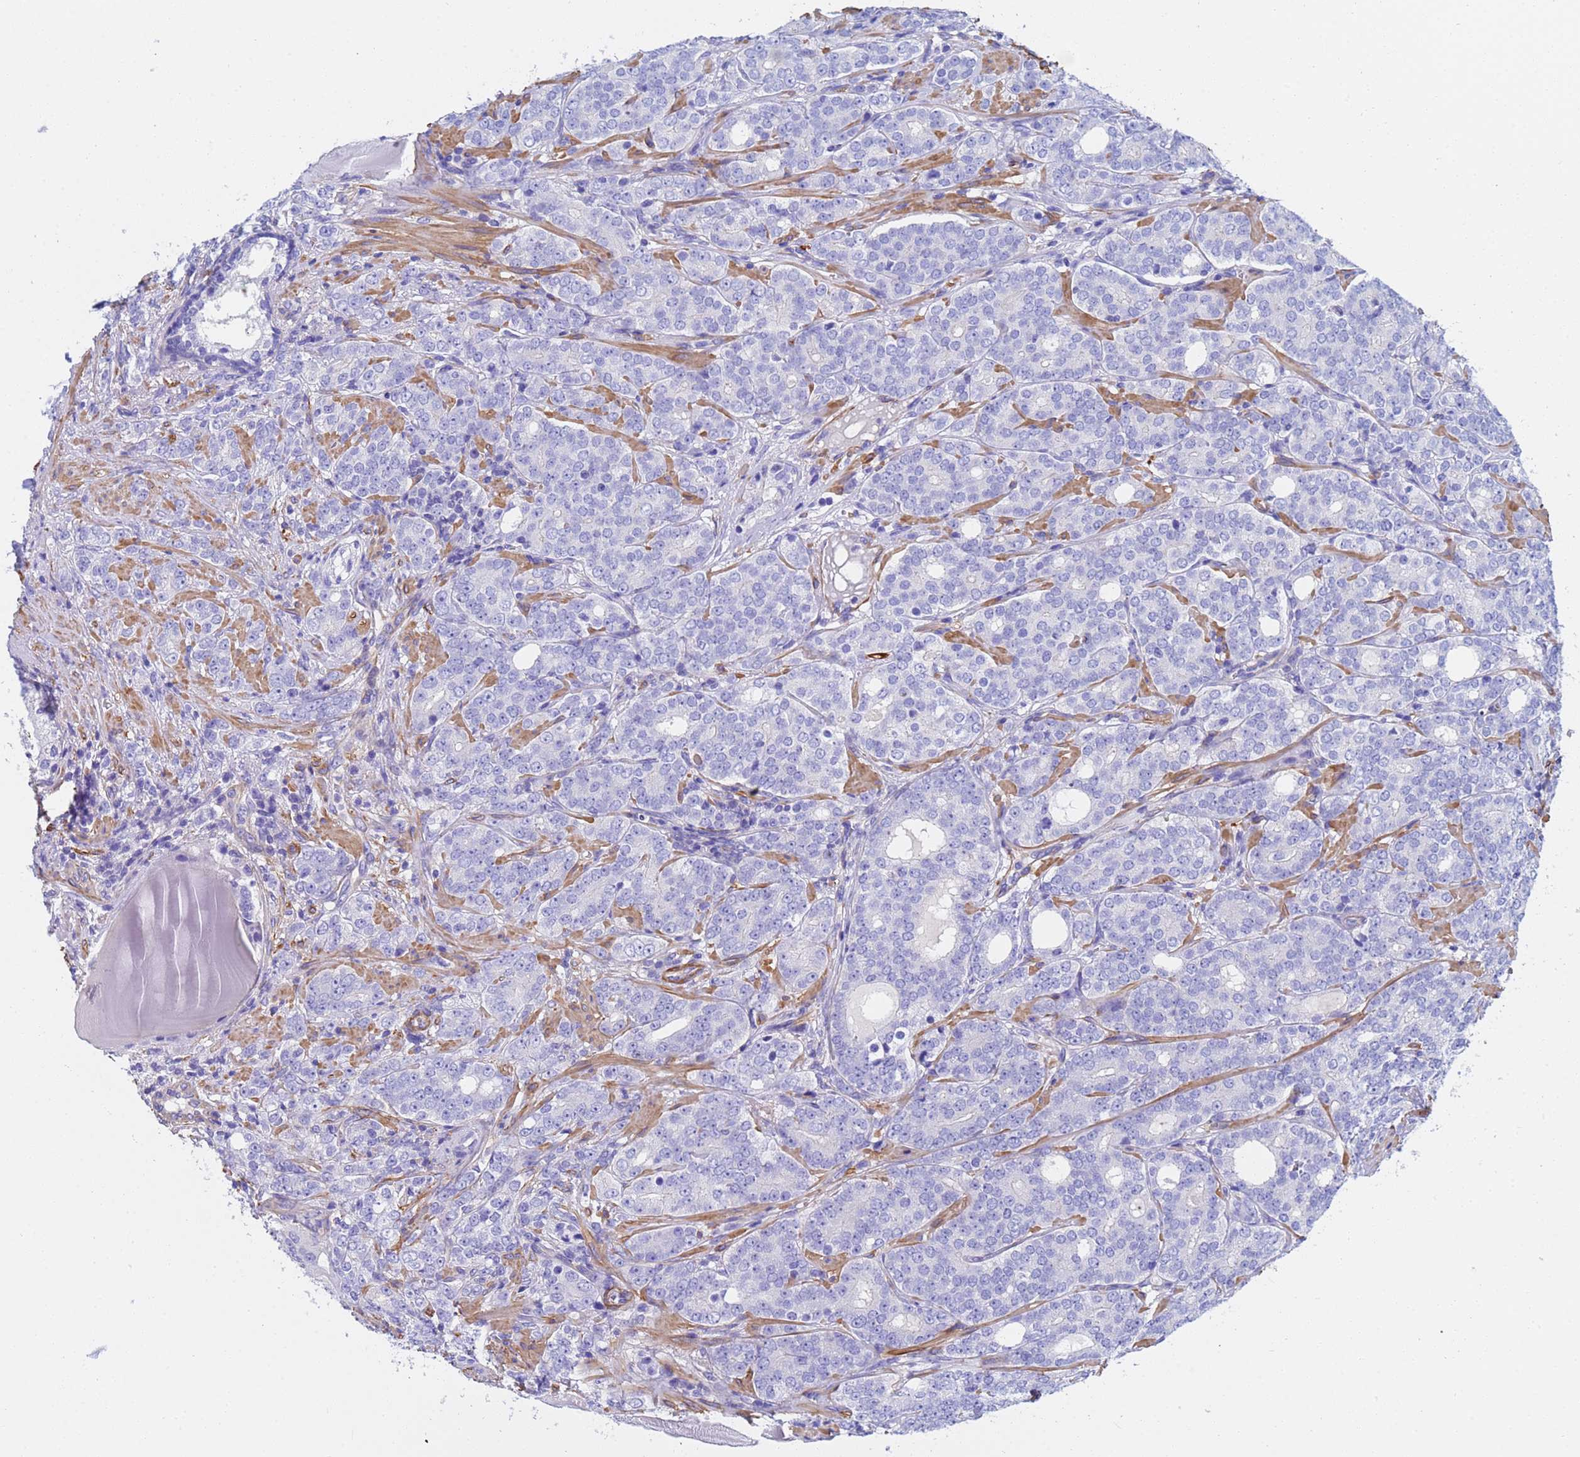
{"staining": {"intensity": "negative", "quantity": "none", "location": "none"}, "tissue": "prostate cancer", "cell_type": "Tumor cells", "image_type": "cancer", "snomed": [{"axis": "morphology", "description": "Adenocarcinoma, High grade"}, {"axis": "topography", "description": "Prostate"}], "caption": "Immunohistochemistry (IHC) micrograph of human prostate cancer stained for a protein (brown), which shows no positivity in tumor cells.", "gene": "CST4", "patient": {"sex": "male", "age": 64}}